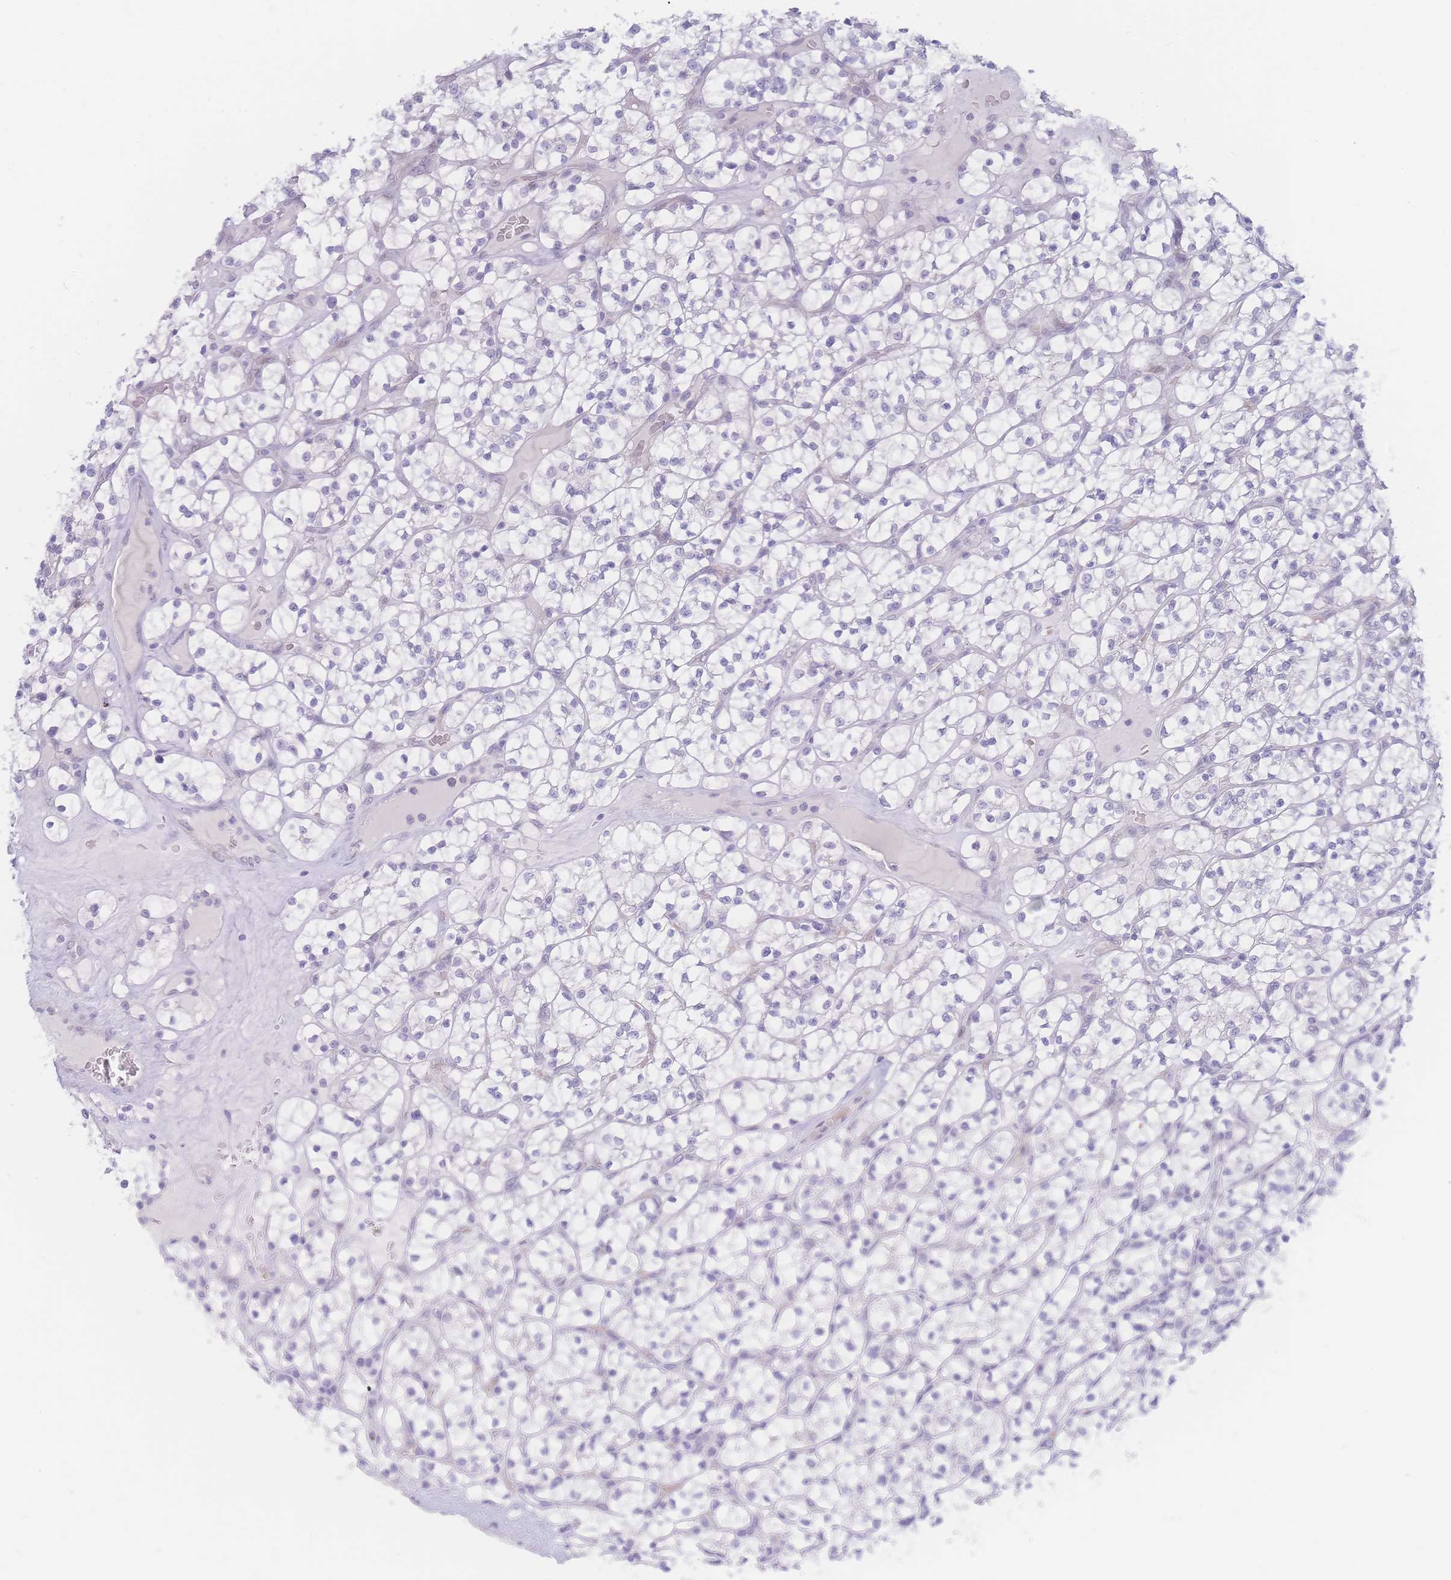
{"staining": {"intensity": "negative", "quantity": "none", "location": "none"}, "tissue": "renal cancer", "cell_type": "Tumor cells", "image_type": "cancer", "snomed": [{"axis": "morphology", "description": "Adenocarcinoma, NOS"}, {"axis": "topography", "description": "Kidney"}], "caption": "Immunohistochemistry of human renal adenocarcinoma displays no positivity in tumor cells.", "gene": "PRSS22", "patient": {"sex": "female", "age": 64}}